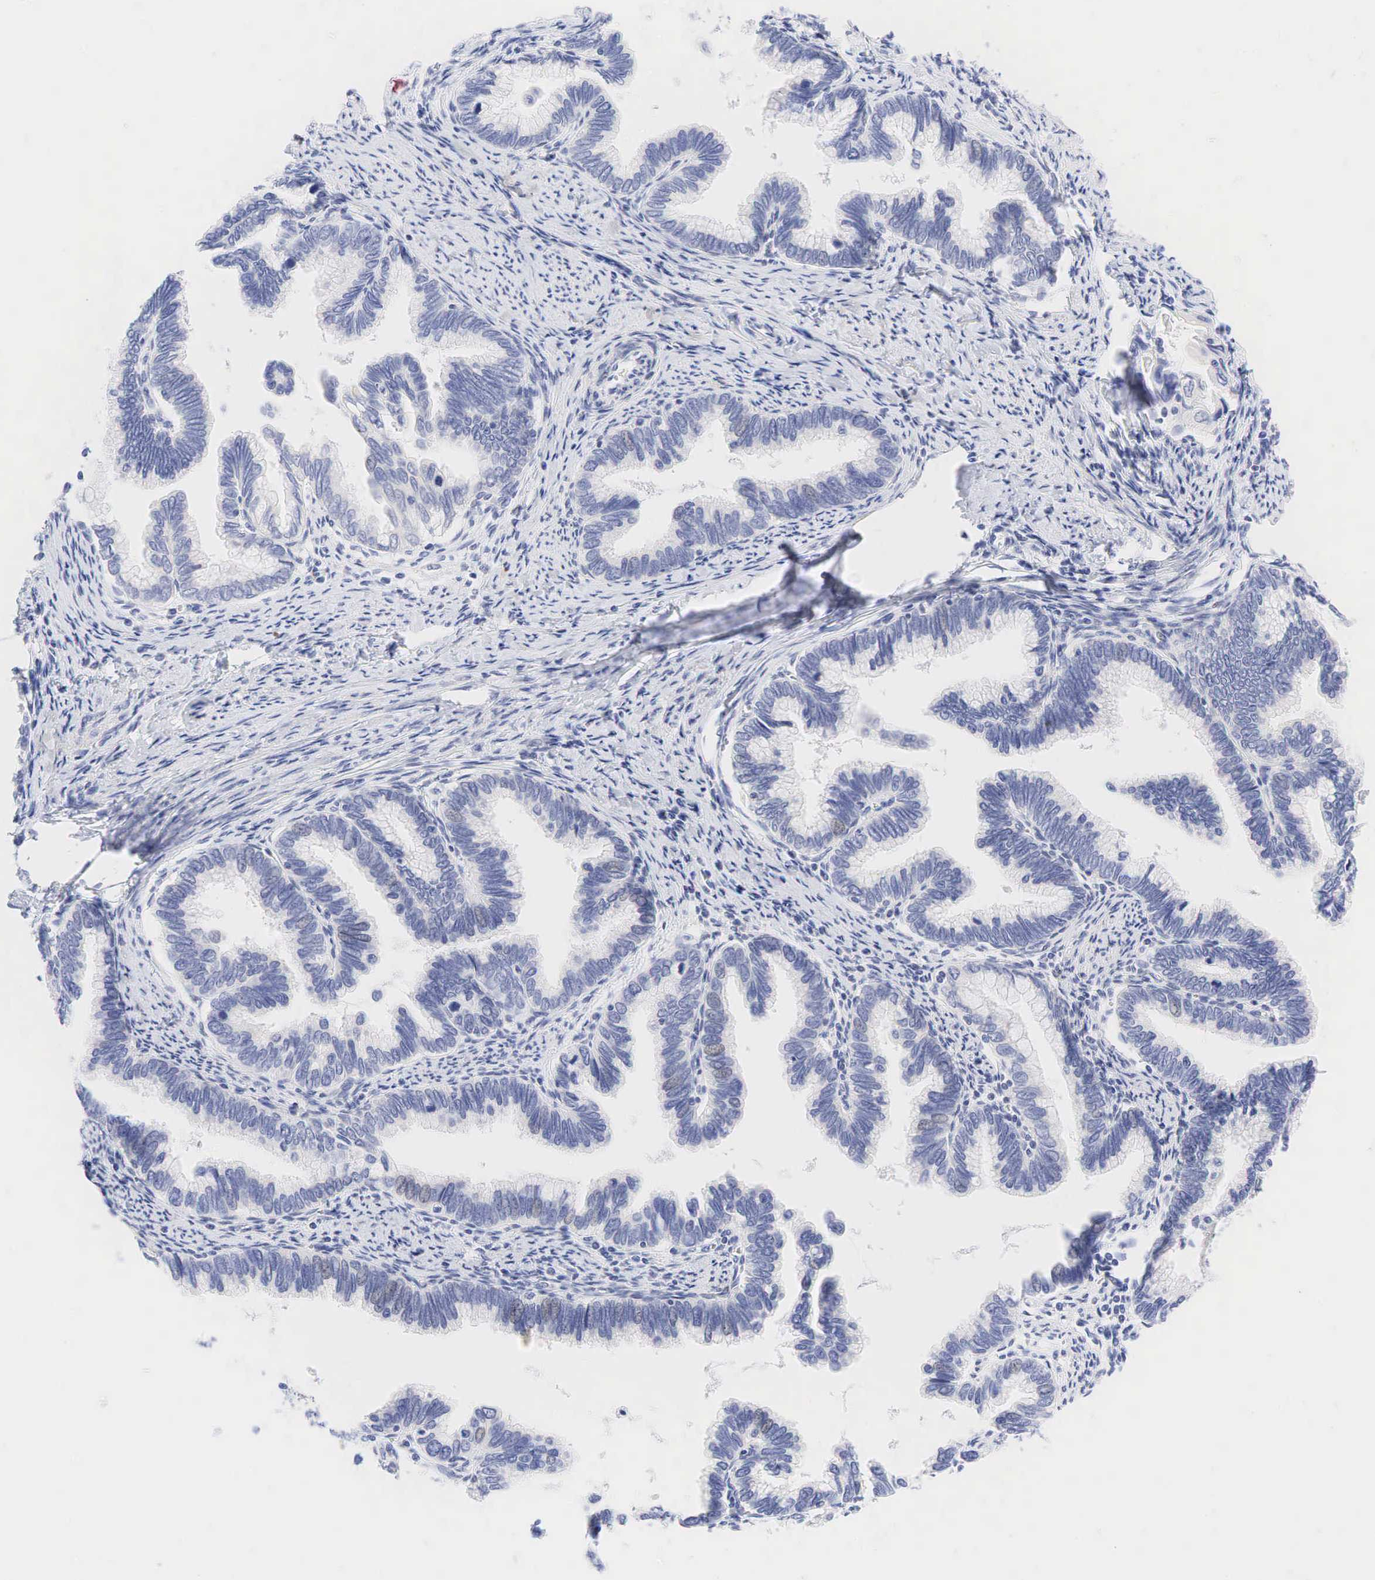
{"staining": {"intensity": "negative", "quantity": "none", "location": "none"}, "tissue": "cervical cancer", "cell_type": "Tumor cells", "image_type": "cancer", "snomed": [{"axis": "morphology", "description": "Adenocarcinoma, NOS"}, {"axis": "topography", "description": "Cervix"}], "caption": "Tumor cells show no significant positivity in adenocarcinoma (cervical).", "gene": "AR", "patient": {"sex": "female", "age": 49}}